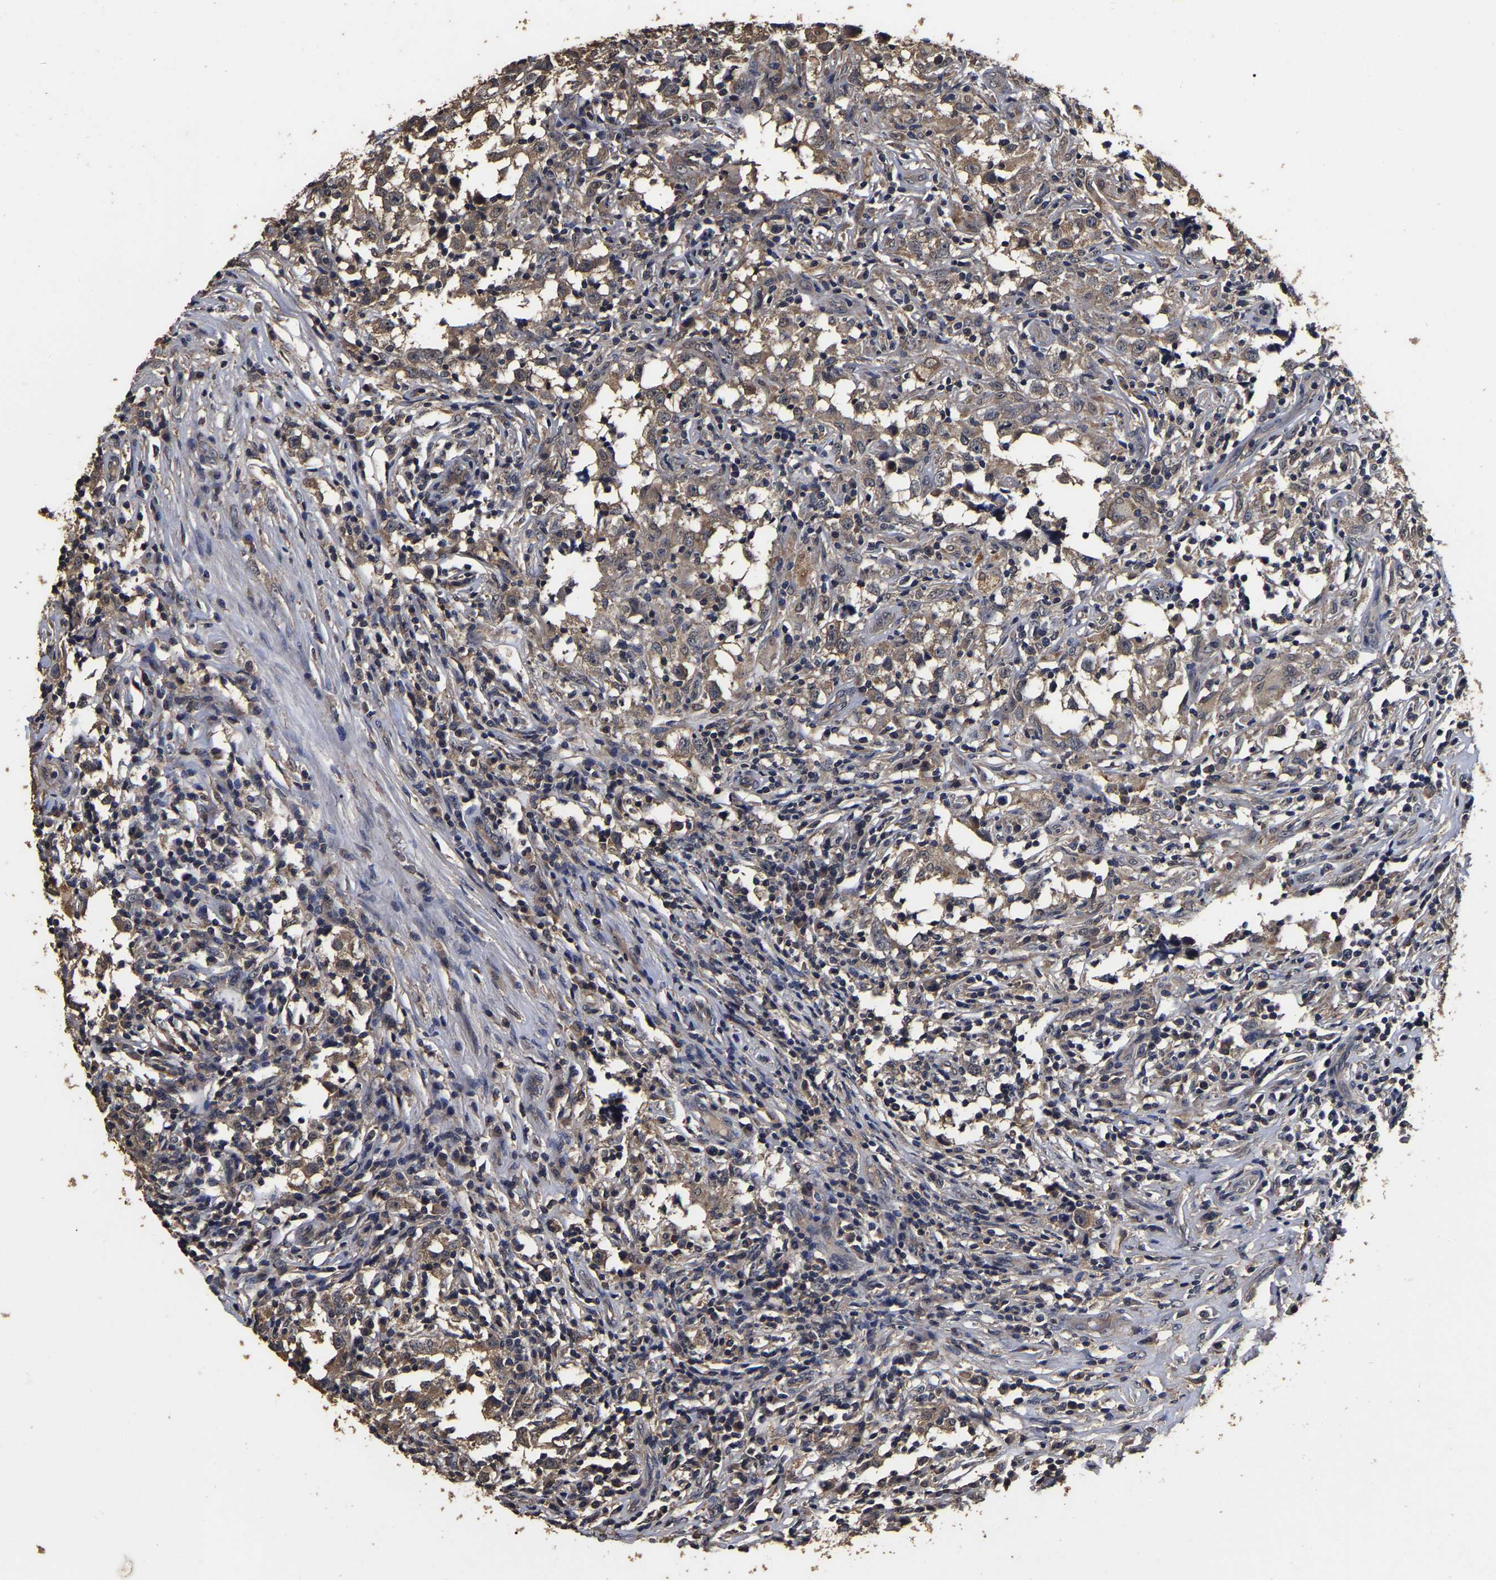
{"staining": {"intensity": "moderate", "quantity": ">75%", "location": "cytoplasmic/membranous"}, "tissue": "testis cancer", "cell_type": "Tumor cells", "image_type": "cancer", "snomed": [{"axis": "morphology", "description": "Carcinoma, Embryonal, NOS"}, {"axis": "topography", "description": "Testis"}], "caption": "High-power microscopy captured an IHC histopathology image of testis cancer, revealing moderate cytoplasmic/membranous expression in approximately >75% of tumor cells. (DAB (3,3'-diaminobenzidine) IHC, brown staining for protein, blue staining for nuclei).", "gene": "STK32C", "patient": {"sex": "male", "age": 21}}